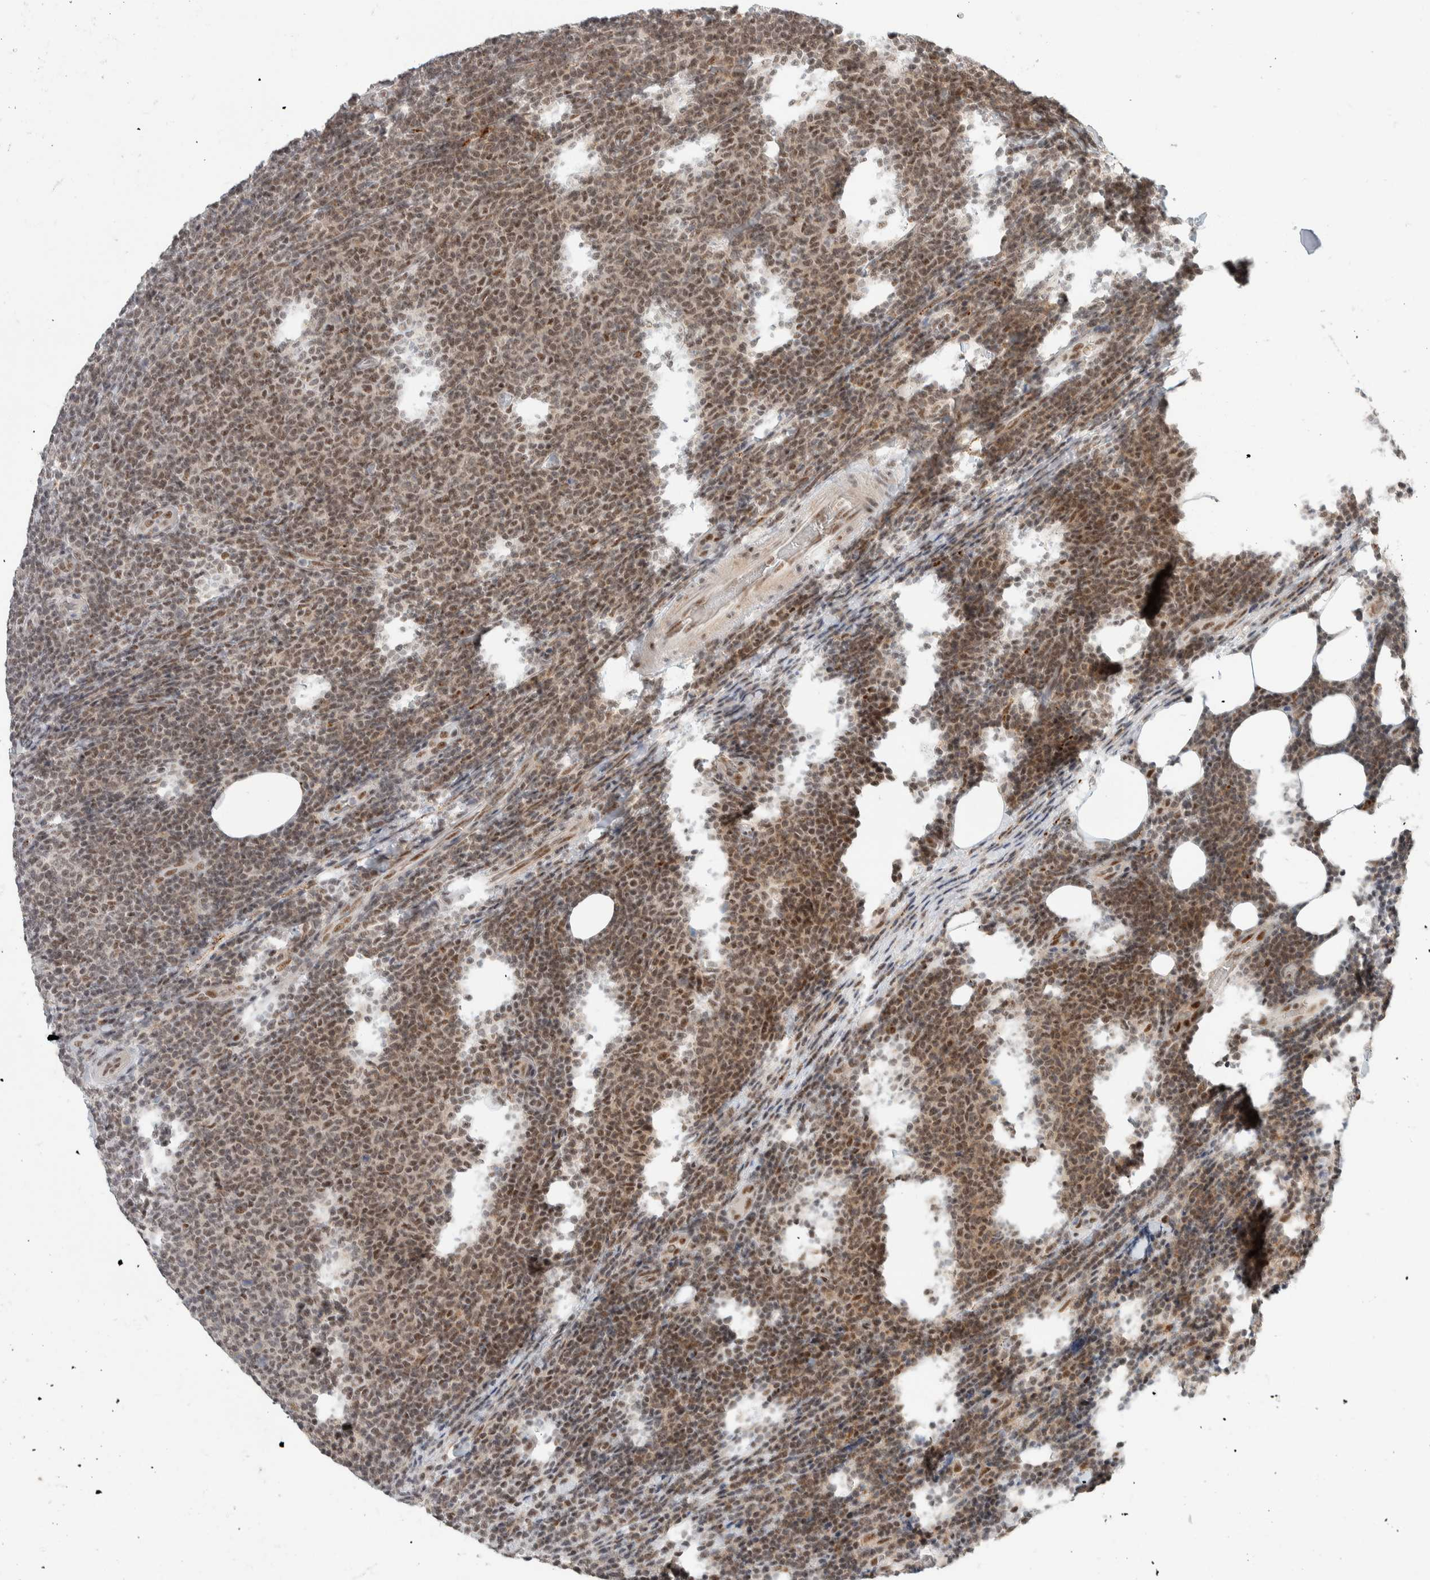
{"staining": {"intensity": "moderate", "quantity": ">75%", "location": "nuclear"}, "tissue": "lymphoma", "cell_type": "Tumor cells", "image_type": "cancer", "snomed": [{"axis": "morphology", "description": "Malignant lymphoma, non-Hodgkin's type, Low grade"}, {"axis": "topography", "description": "Lymph node"}], "caption": "Immunohistochemical staining of low-grade malignant lymphoma, non-Hodgkin's type displays medium levels of moderate nuclear protein positivity in approximately >75% of tumor cells.", "gene": "ZBTB2", "patient": {"sex": "male", "age": 66}}